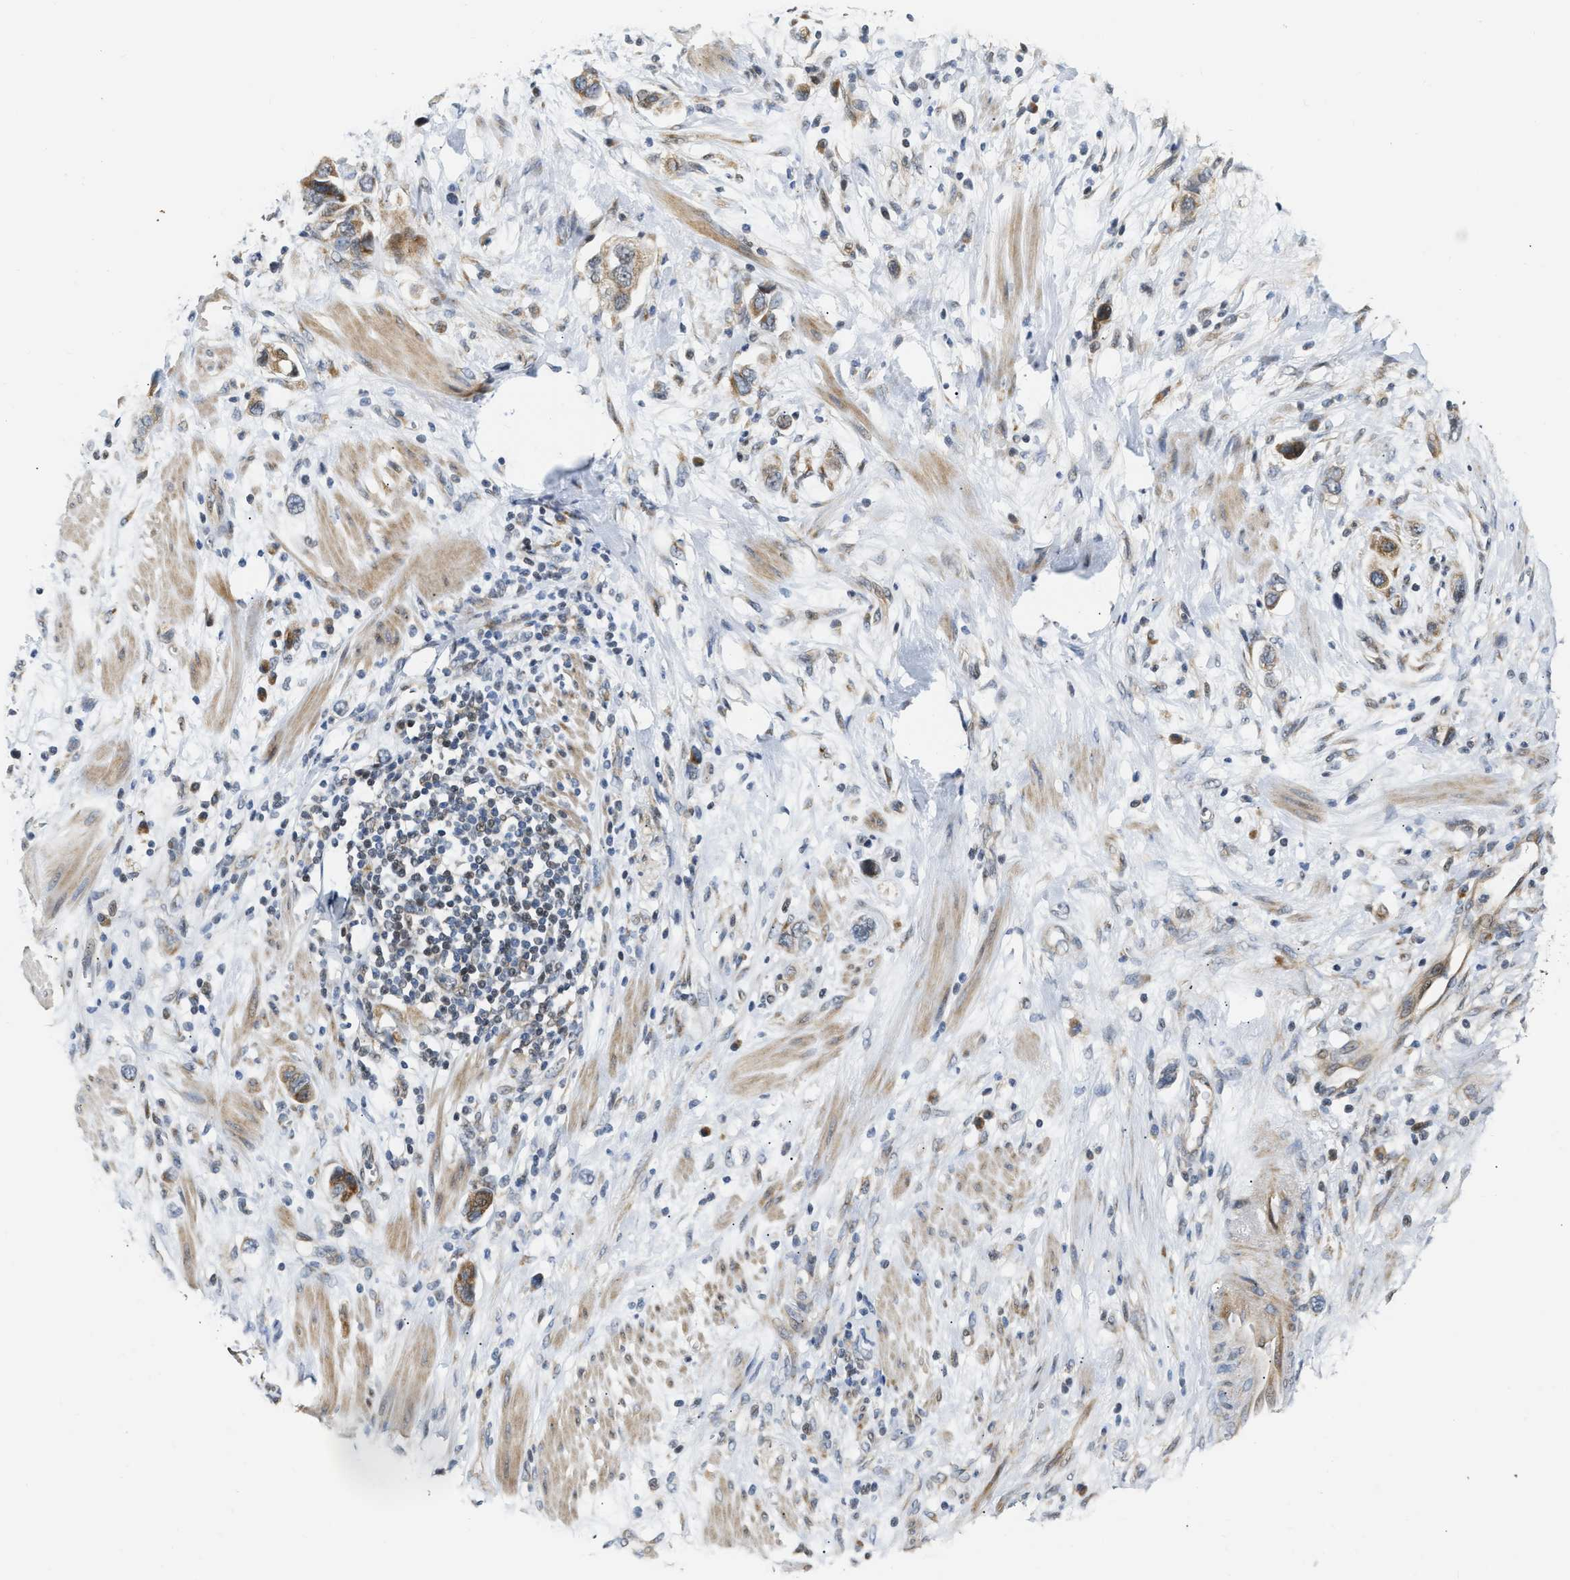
{"staining": {"intensity": "moderate", "quantity": ">75%", "location": "cytoplasmic/membranous"}, "tissue": "stomach cancer", "cell_type": "Tumor cells", "image_type": "cancer", "snomed": [{"axis": "morphology", "description": "Adenocarcinoma, NOS"}, {"axis": "topography", "description": "Stomach, lower"}], "caption": "DAB immunohistochemical staining of stomach adenocarcinoma reveals moderate cytoplasmic/membranous protein staining in about >75% of tumor cells.", "gene": "DEPTOR", "patient": {"sex": "female", "age": 93}}